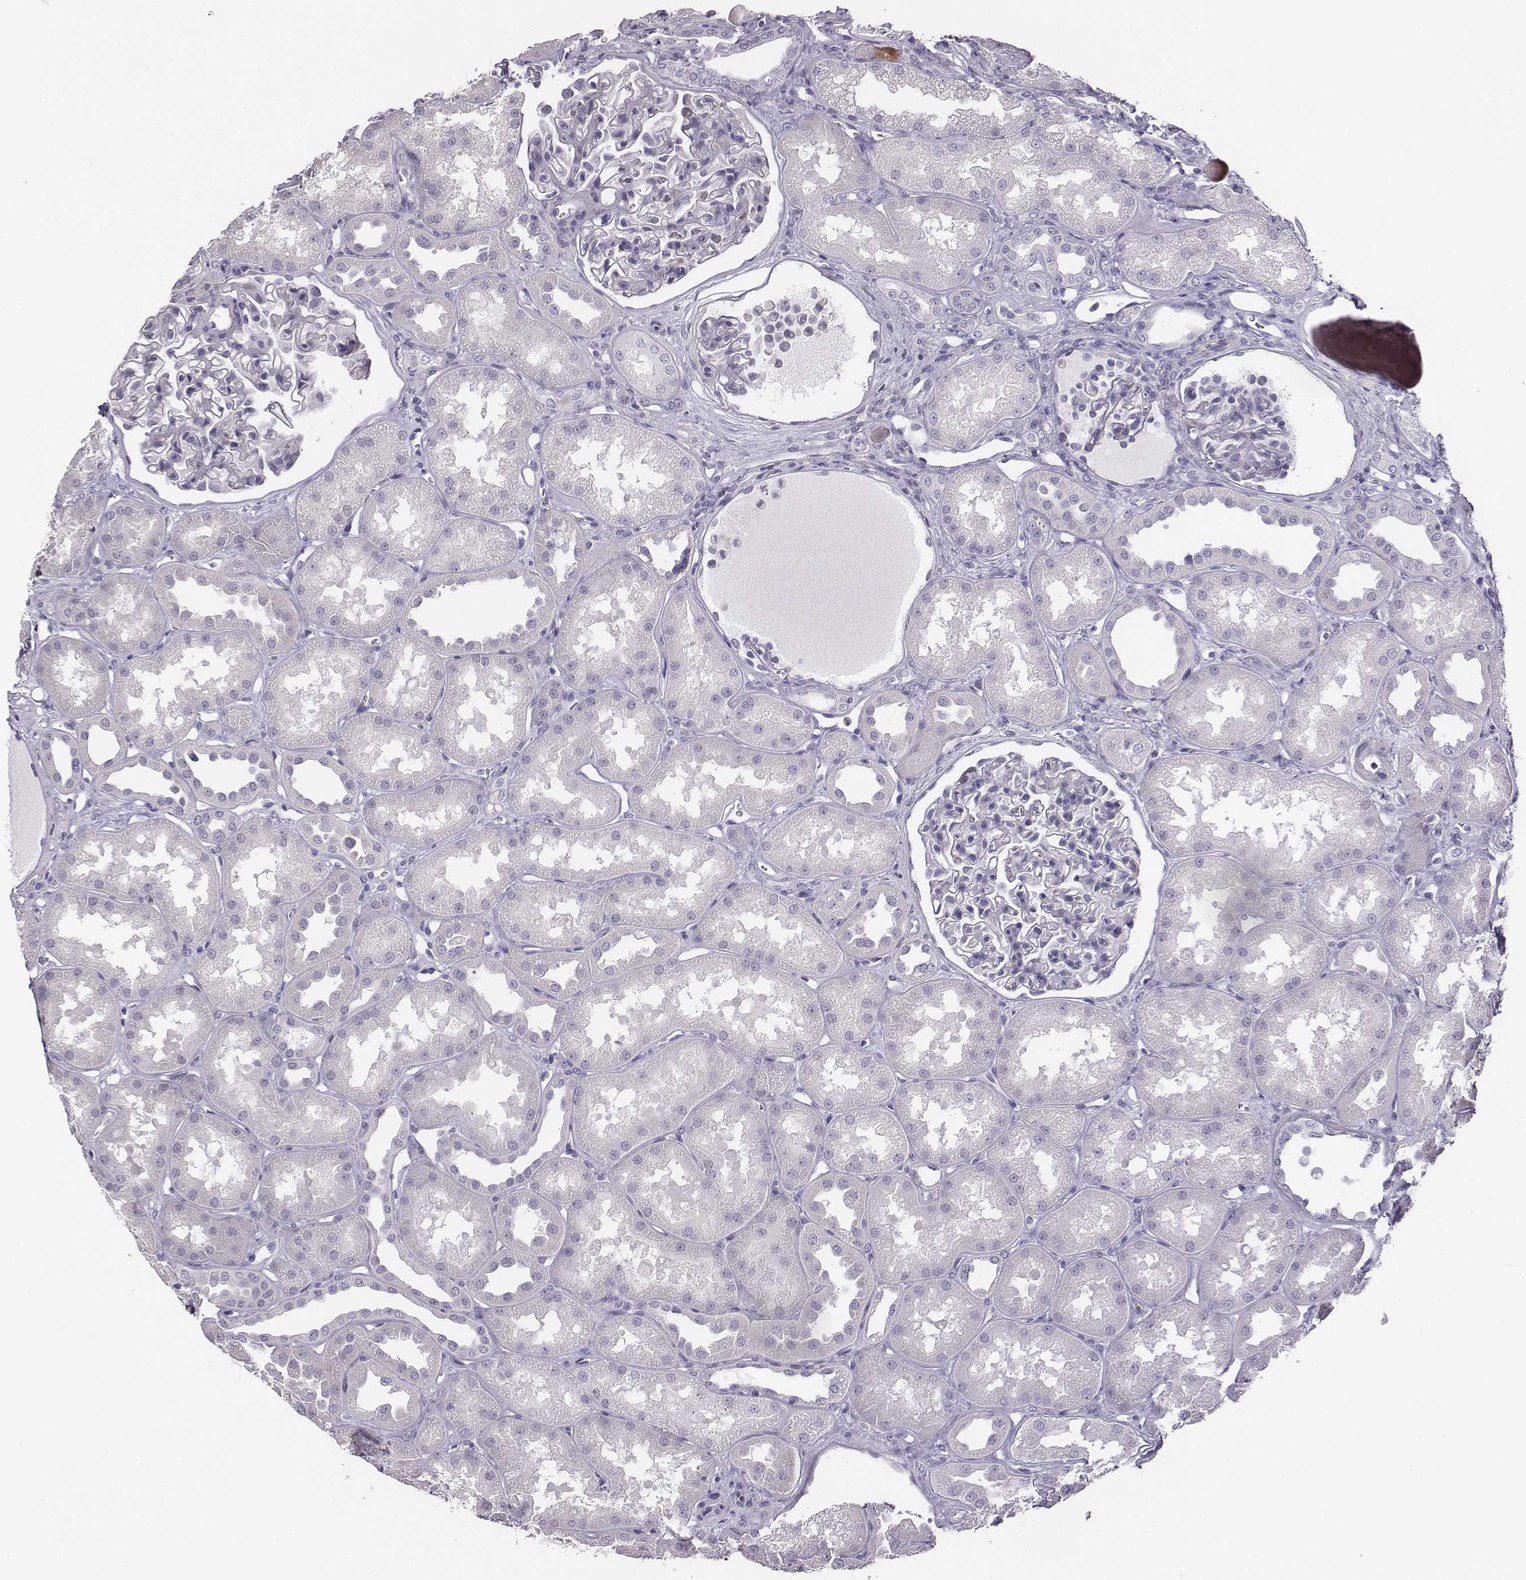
{"staining": {"intensity": "negative", "quantity": "none", "location": "none"}, "tissue": "kidney", "cell_type": "Cells in glomeruli", "image_type": "normal", "snomed": [{"axis": "morphology", "description": "Normal tissue, NOS"}, {"axis": "topography", "description": "Kidney"}], "caption": "Histopathology image shows no protein expression in cells in glomeruli of normal kidney. The staining was performed using DAB (3,3'-diaminobenzidine) to visualize the protein expression in brown, while the nuclei were stained in blue with hematoxylin (Magnification: 20x).", "gene": "ADAM7", "patient": {"sex": "male", "age": 61}}